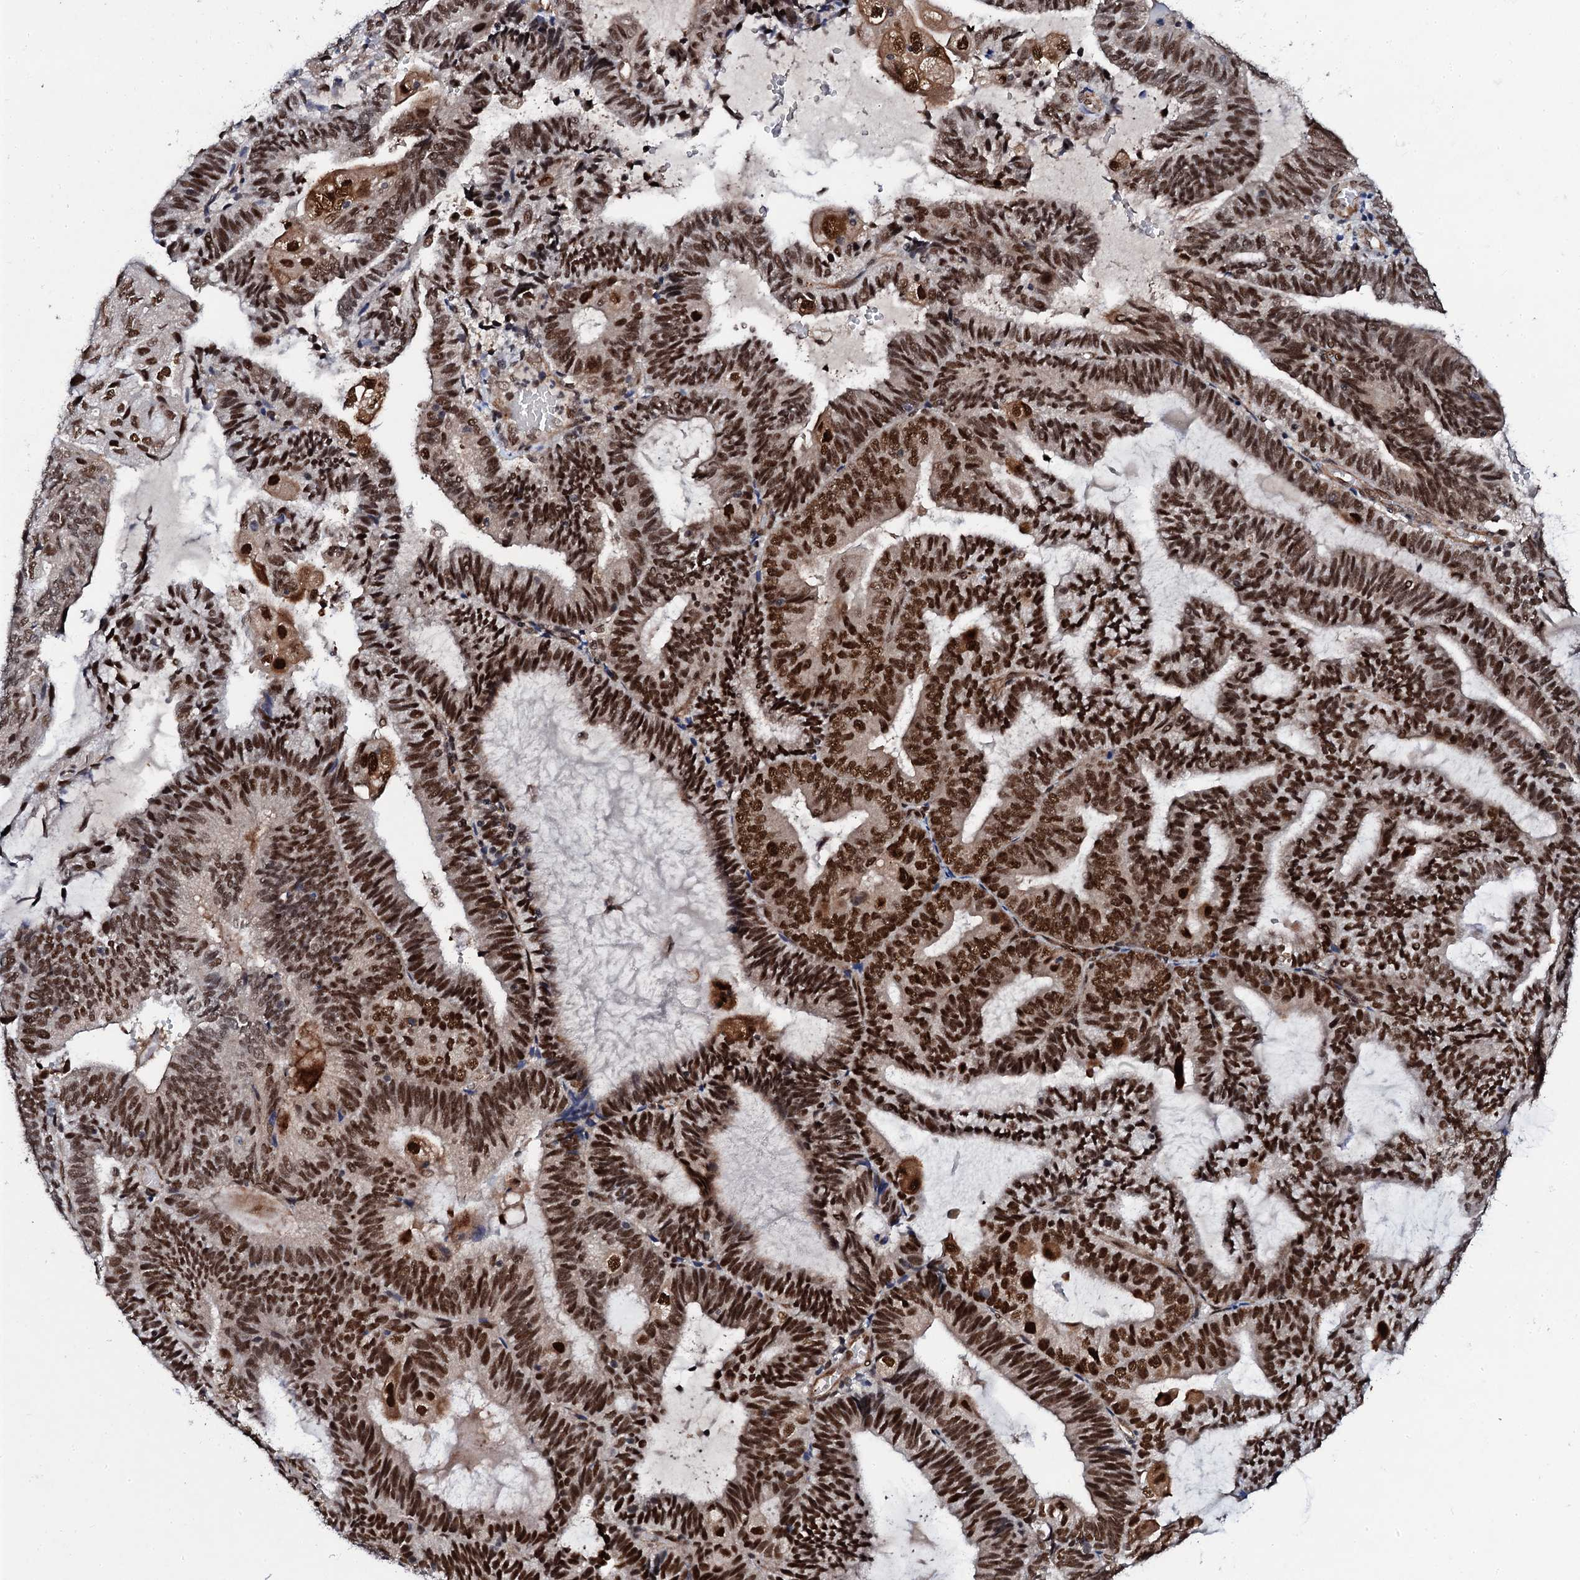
{"staining": {"intensity": "strong", "quantity": ">75%", "location": "nuclear"}, "tissue": "endometrial cancer", "cell_type": "Tumor cells", "image_type": "cancer", "snomed": [{"axis": "morphology", "description": "Adenocarcinoma, NOS"}, {"axis": "topography", "description": "Endometrium"}], "caption": "Immunohistochemical staining of adenocarcinoma (endometrial) reveals high levels of strong nuclear expression in approximately >75% of tumor cells.", "gene": "CSTF3", "patient": {"sex": "female", "age": 81}}